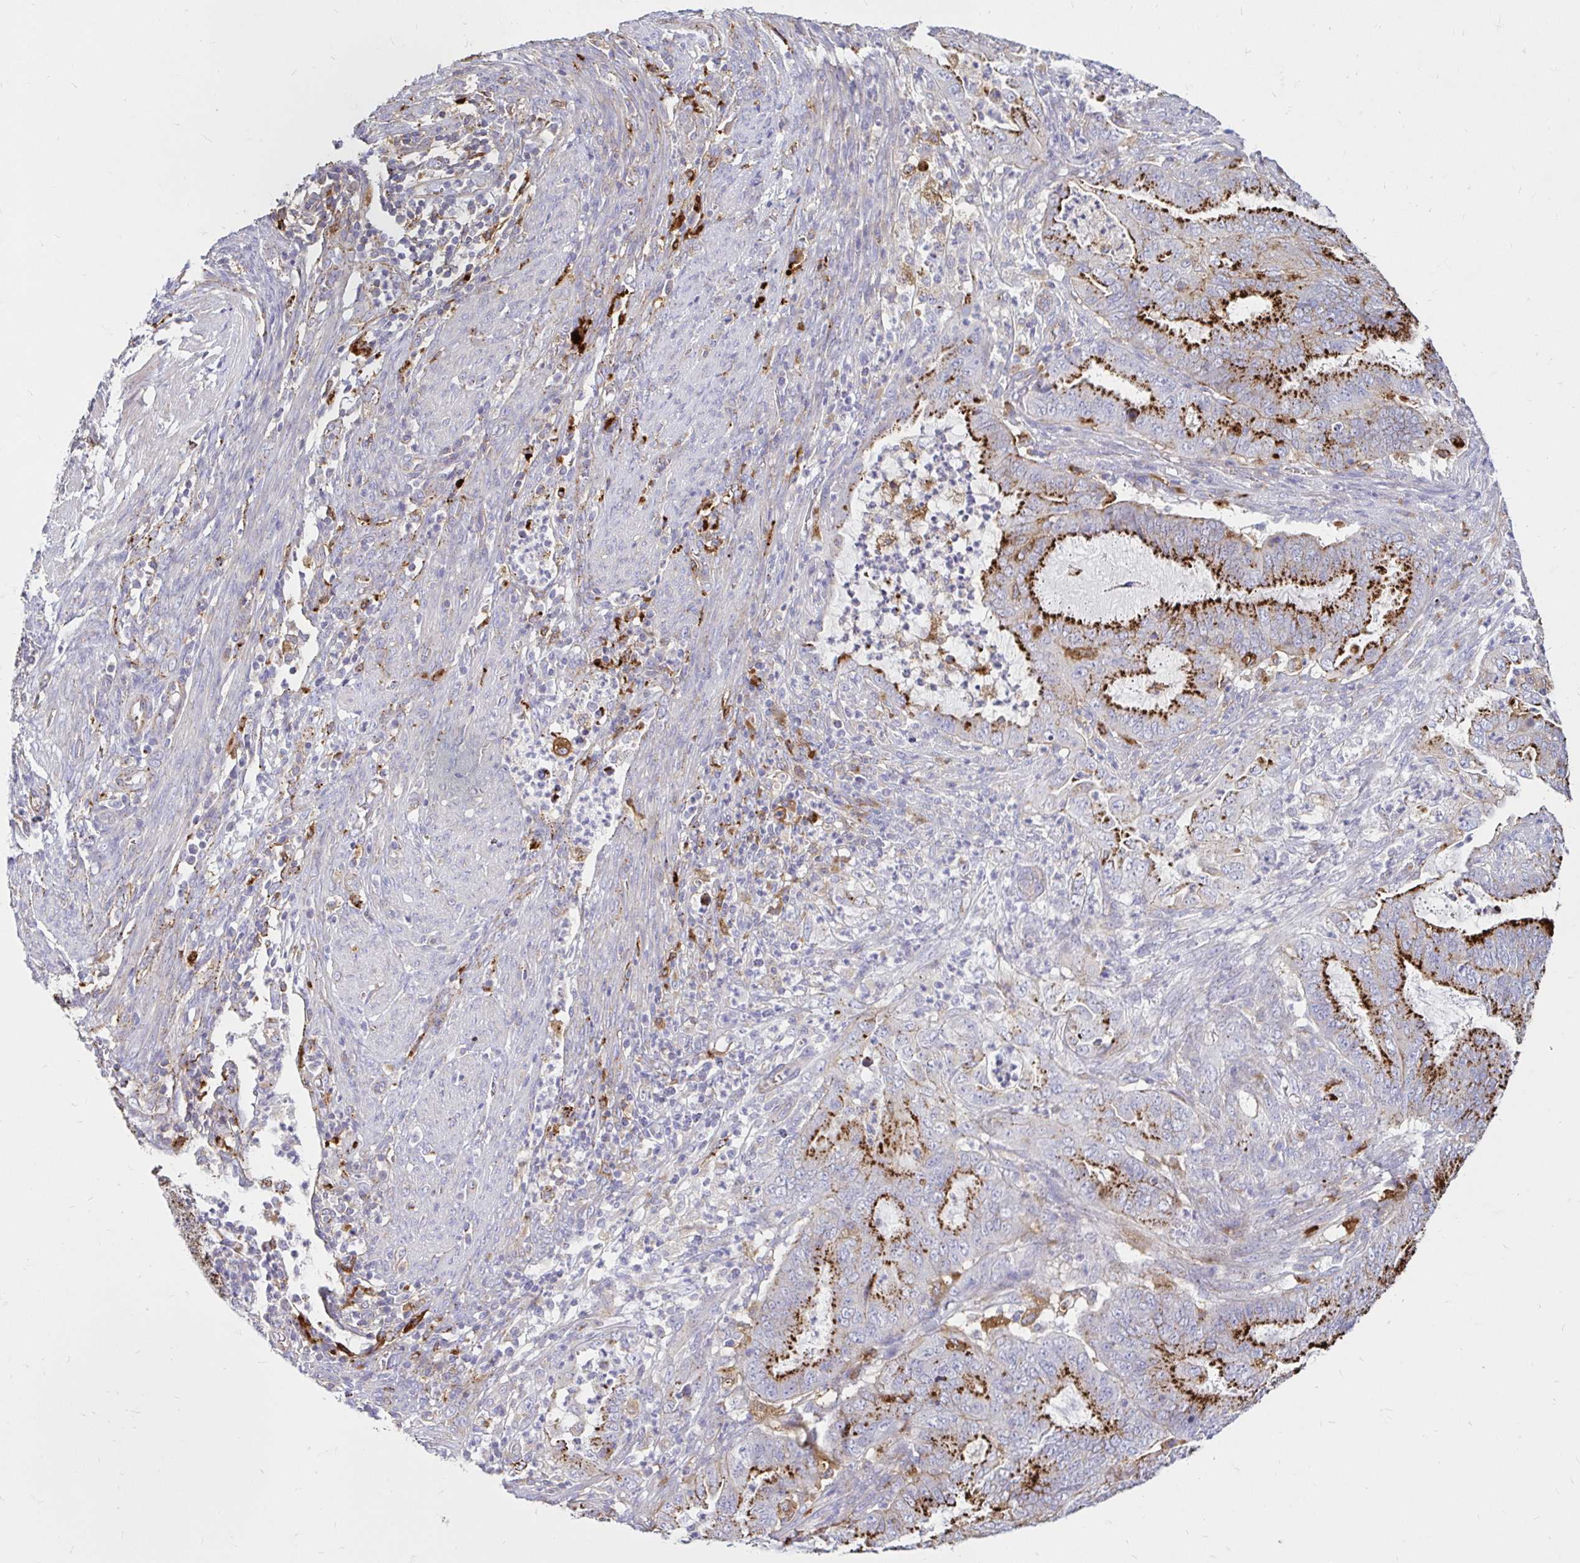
{"staining": {"intensity": "strong", "quantity": "25%-75%", "location": "cytoplasmic/membranous"}, "tissue": "endometrial cancer", "cell_type": "Tumor cells", "image_type": "cancer", "snomed": [{"axis": "morphology", "description": "Adenocarcinoma, NOS"}, {"axis": "topography", "description": "Endometrium"}], "caption": "Immunohistochemical staining of adenocarcinoma (endometrial) demonstrates high levels of strong cytoplasmic/membranous protein staining in about 25%-75% of tumor cells.", "gene": "FUCA1", "patient": {"sex": "female", "age": 51}}